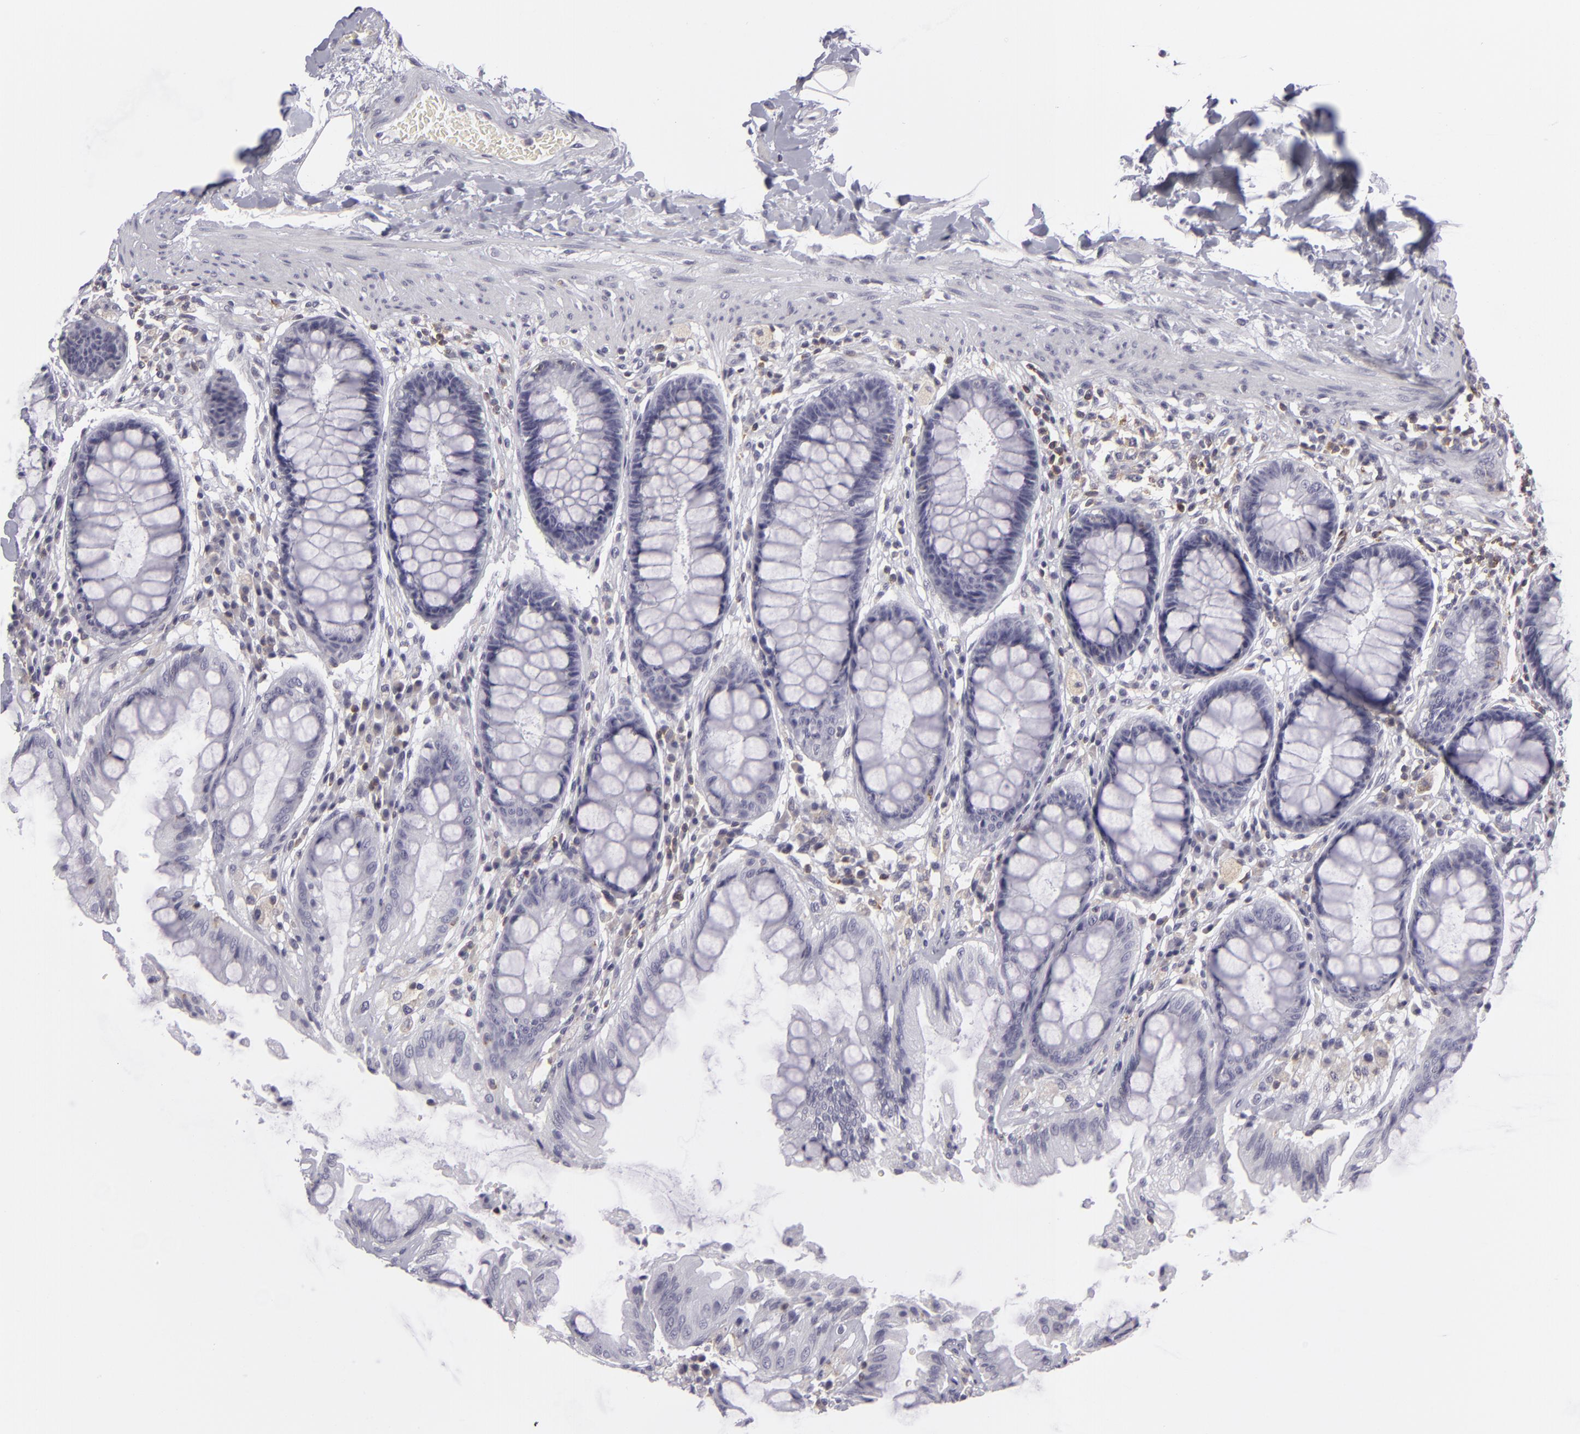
{"staining": {"intensity": "negative", "quantity": "none", "location": "none"}, "tissue": "rectum", "cell_type": "Glandular cells", "image_type": "normal", "snomed": [{"axis": "morphology", "description": "Normal tissue, NOS"}, {"axis": "topography", "description": "Rectum"}], "caption": "IHC of normal human rectum exhibits no expression in glandular cells.", "gene": "KCNAB2", "patient": {"sex": "female", "age": 46}}